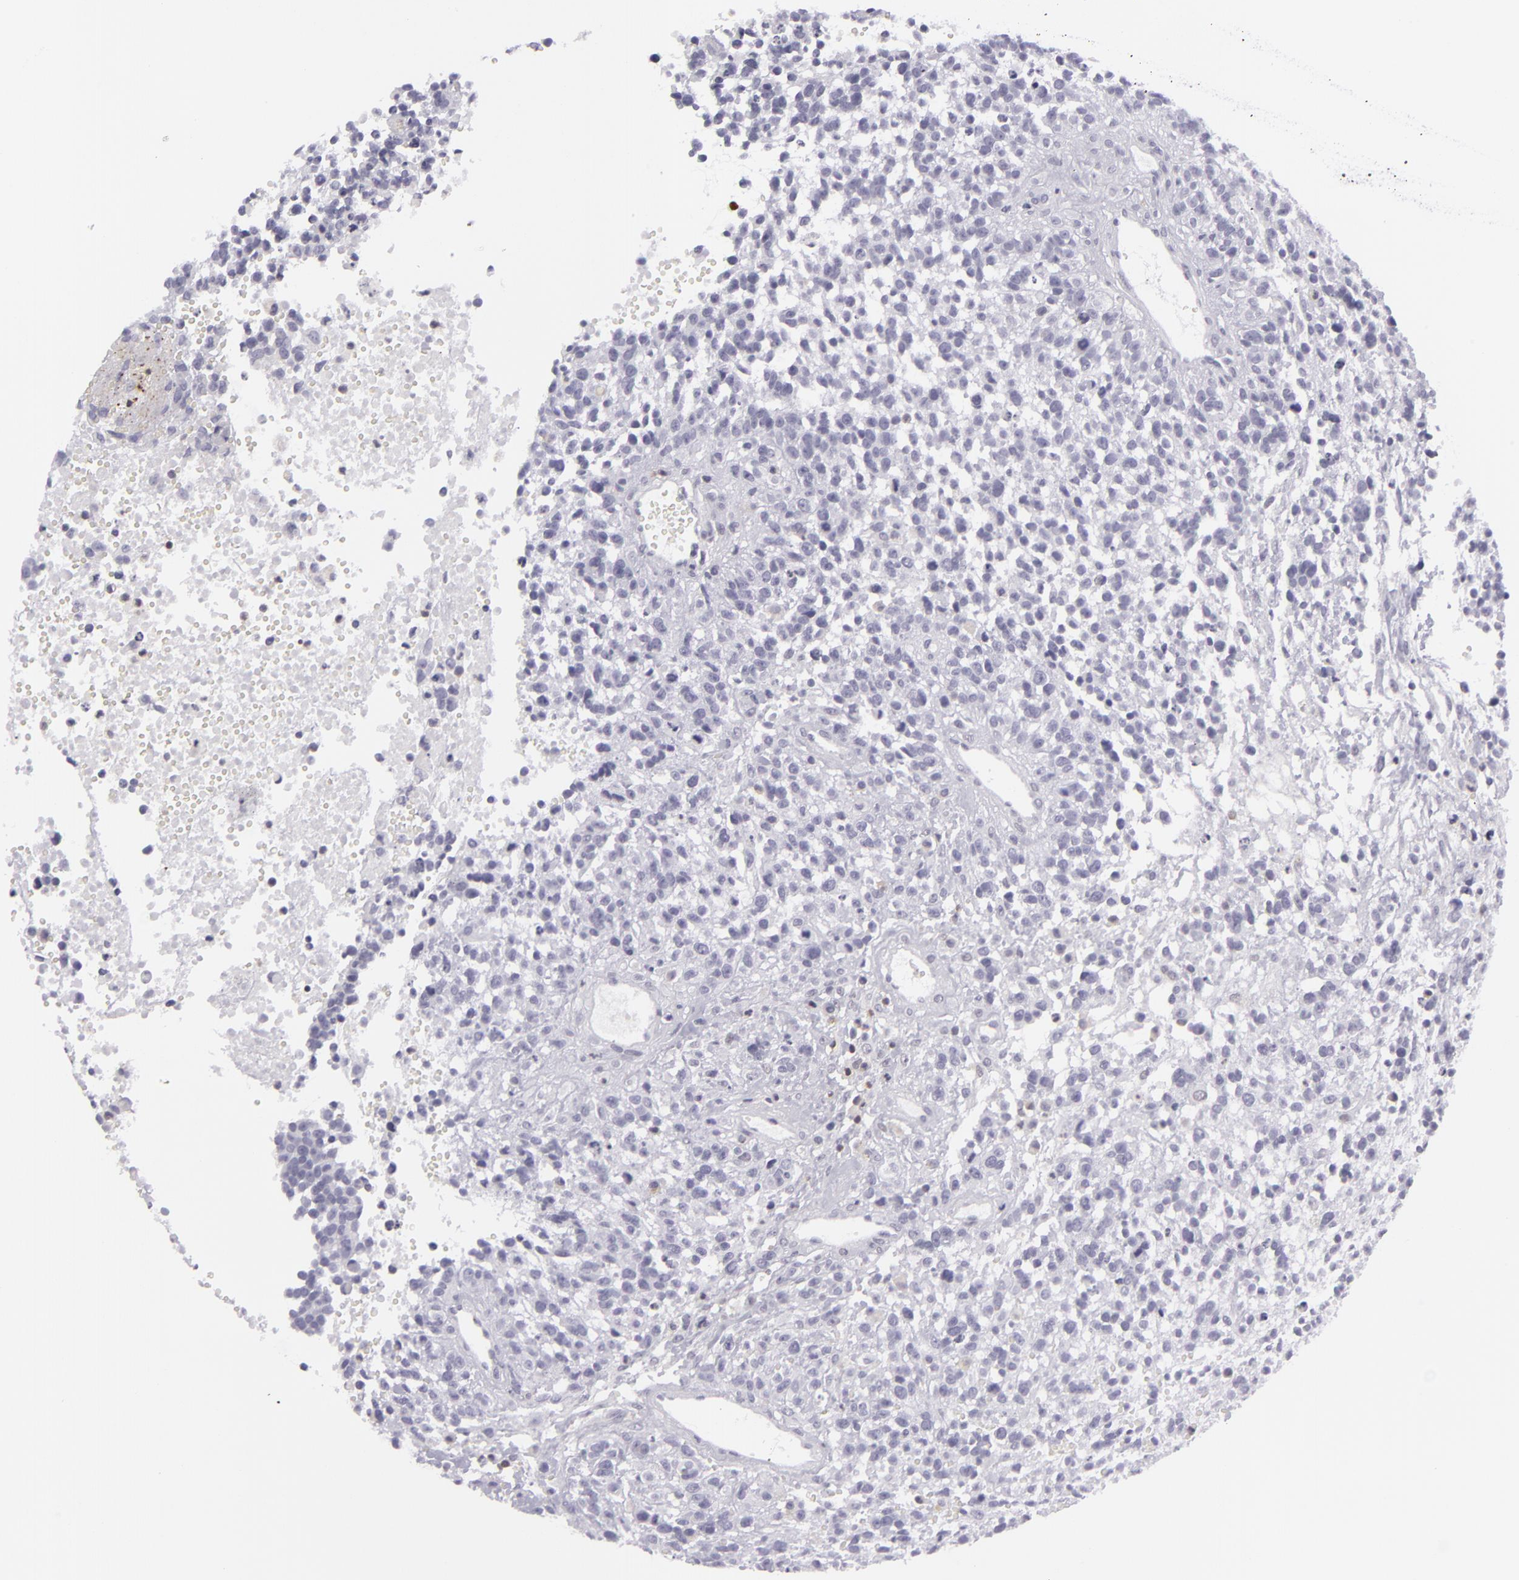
{"staining": {"intensity": "negative", "quantity": "none", "location": "none"}, "tissue": "glioma", "cell_type": "Tumor cells", "image_type": "cancer", "snomed": [{"axis": "morphology", "description": "Glioma, malignant, High grade"}, {"axis": "topography", "description": "Brain"}], "caption": "DAB immunohistochemical staining of human malignant glioma (high-grade) demonstrates no significant positivity in tumor cells.", "gene": "KCNAB2", "patient": {"sex": "male", "age": 66}}